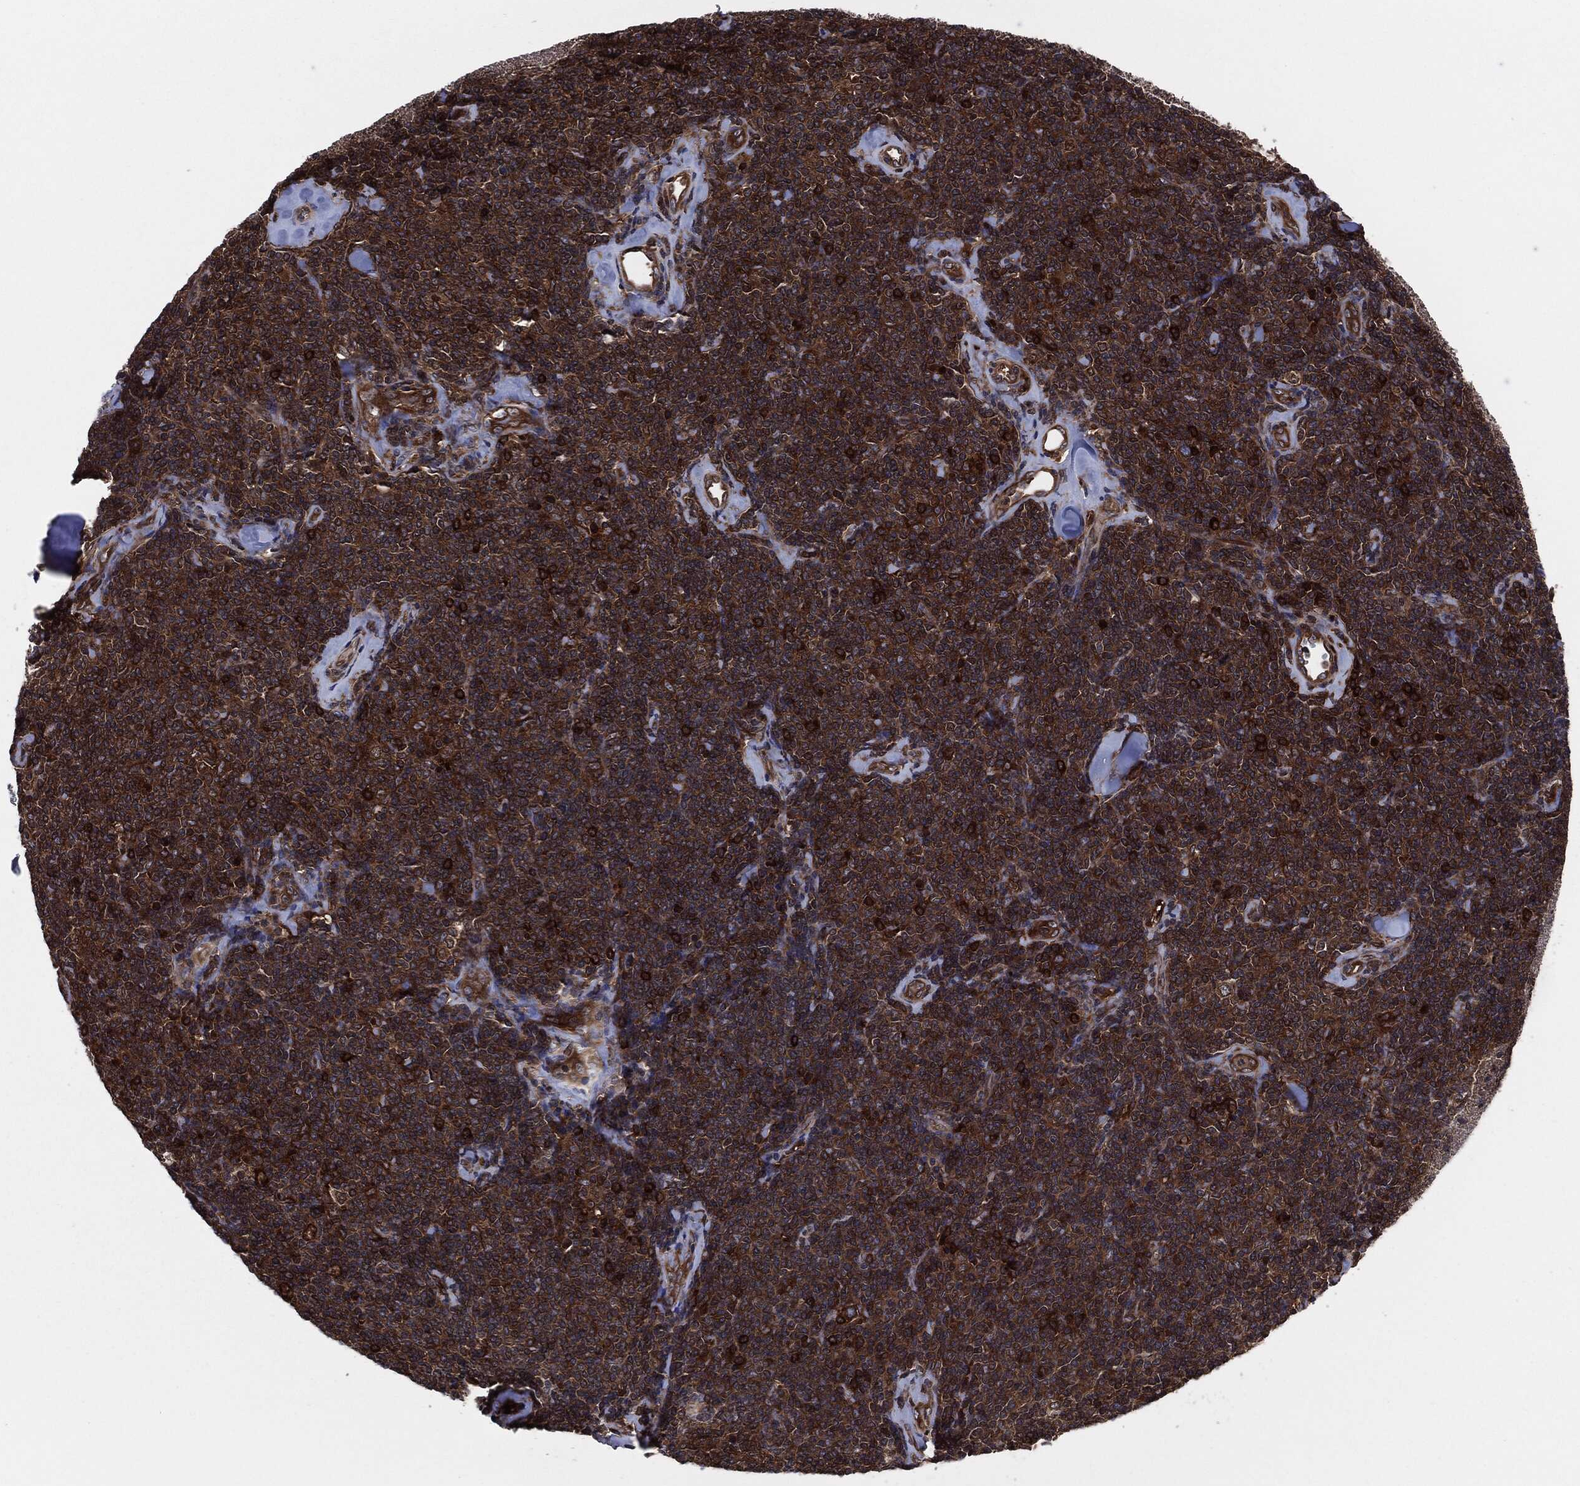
{"staining": {"intensity": "moderate", "quantity": ">75%", "location": "cytoplasmic/membranous"}, "tissue": "lymphoma", "cell_type": "Tumor cells", "image_type": "cancer", "snomed": [{"axis": "morphology", "description": "Malignant lymphoma, non-Hodgkin's type, Low grade"}, {"axis": "topography", "description": "Lymph node"}], "caption": "Protein expression analysis of lymphoma displays moderate cytoplasmic/membranous positivity in about >75% of tumor cells.", "gene": "XPNPEP1", "patient": {"sex": "female", "age": 56}}